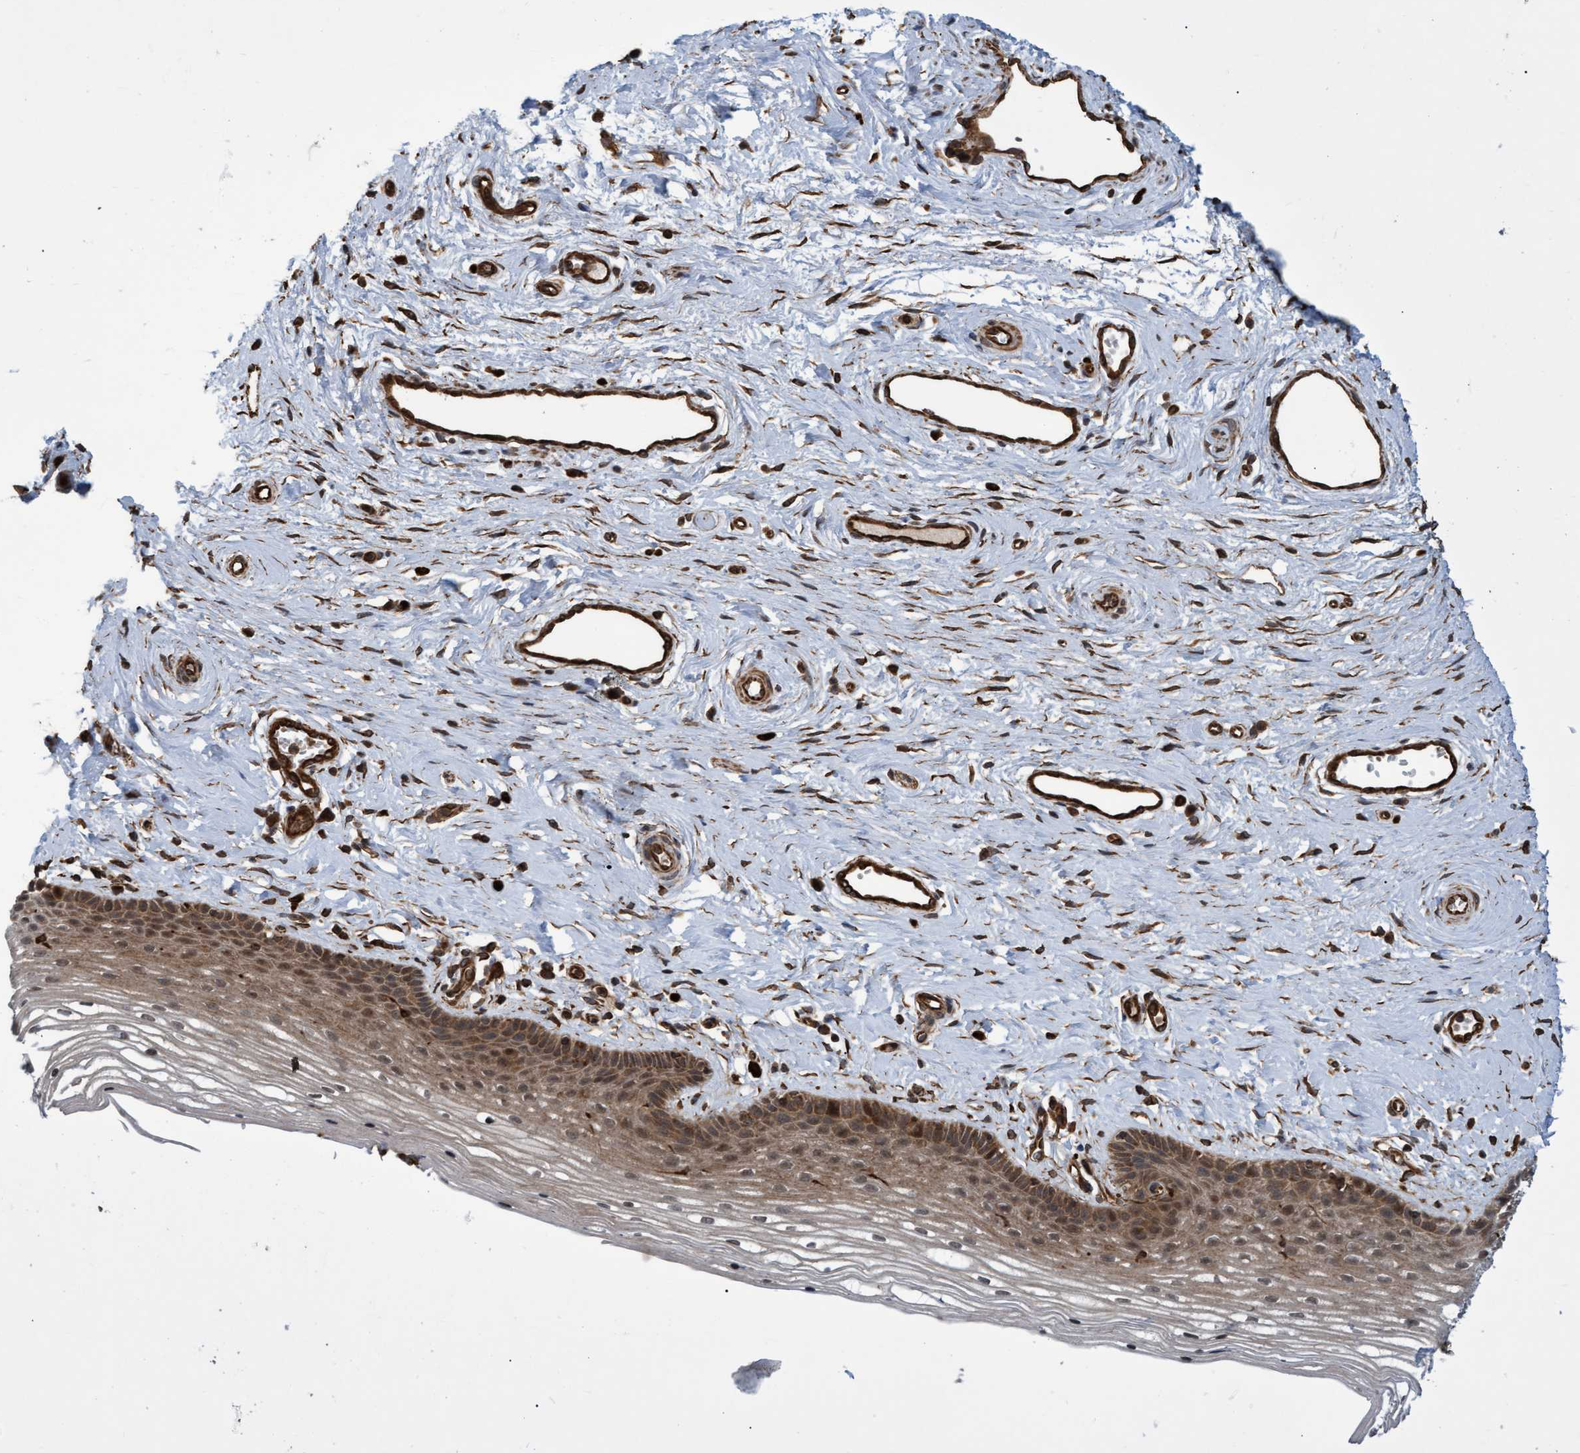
{"staining": {"intensity": "moderate", "quantity": "25%-75%", "location": "cytoplasmic/membranous"}, "tissue": "vagina", "cell_type": "Squamous epithelial cells", "image_type": "normal", "snomed": [{"axis": "morphology", "description": "Normal tissue, NOS"}, {"axis": "topography", "description": "Vagina"}], "caption": "About 25%-75% of squamous epithelial cells in normal human vagina exhibit moderate cytoplasmic/membranous protein positivity as visualized by brown immunohistochemical staining.", "gene": "TNFRSF10B", "patient": {"sex": "female", "age": 46}}